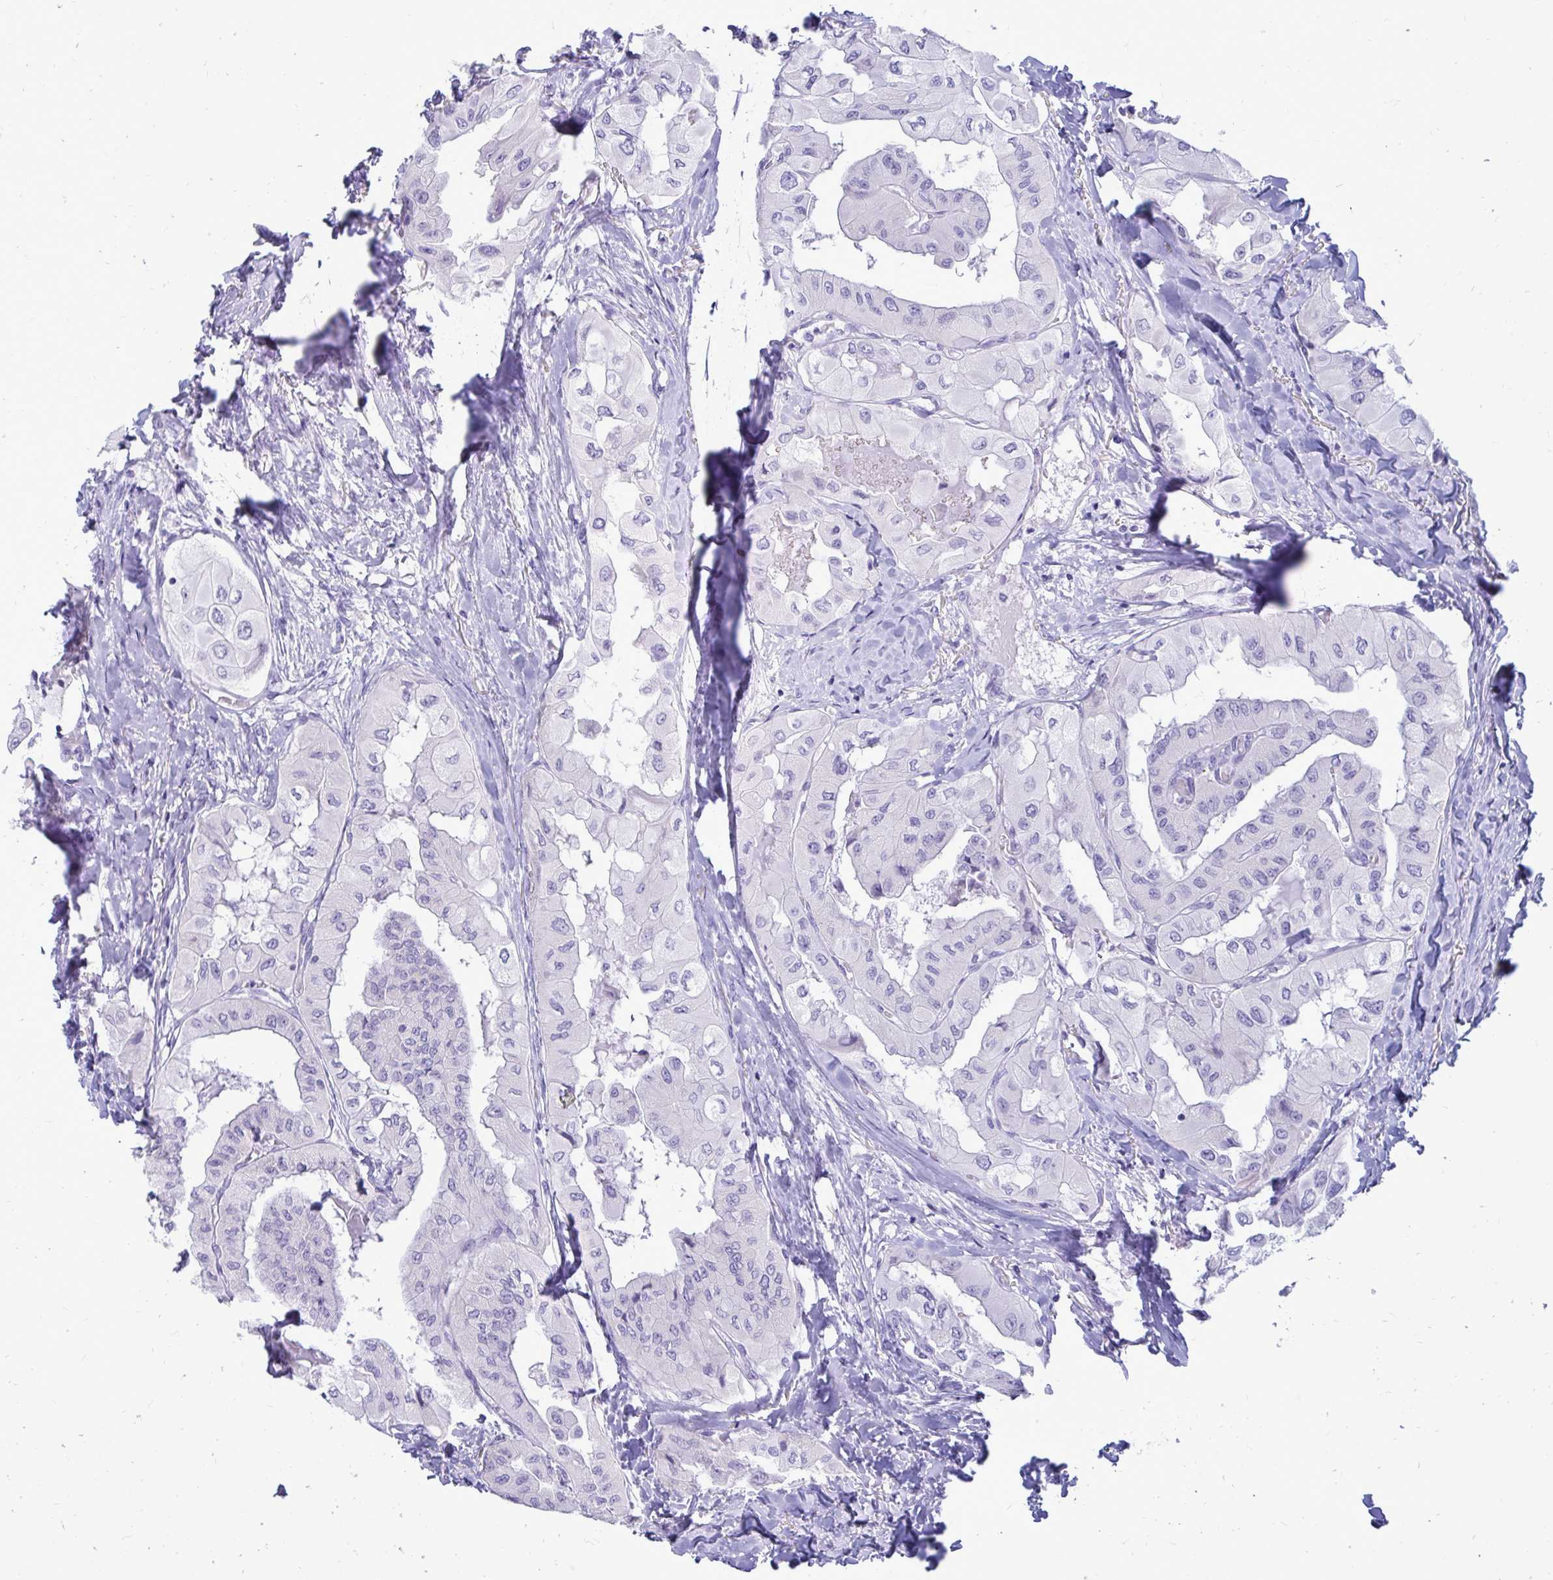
{"staining": {"intensity": "negative", "quantity": "none", "location": "none"}, "tissue": "thyroid cancer", "cell_type": "Tumor cells", "image_type": "cancer", "snomed": [{"axis": "morphology", "description": "Normal tissue, NOS"}, {"axis": "morphology", "description": "Papillary adenocarcinoma, NOS"}, {"axis": "topography", "description": "Thyroid gland"}], "caption": "An image of thyroid papillary adenocarcinoma stained for a protein reveals no brown staining in tumor cells. (Immunohistochemistry (ihc), brightfield microscopy, high magnification).", "gene": "NANOGNB", "patient": {"sex": "female", "age": 59}}